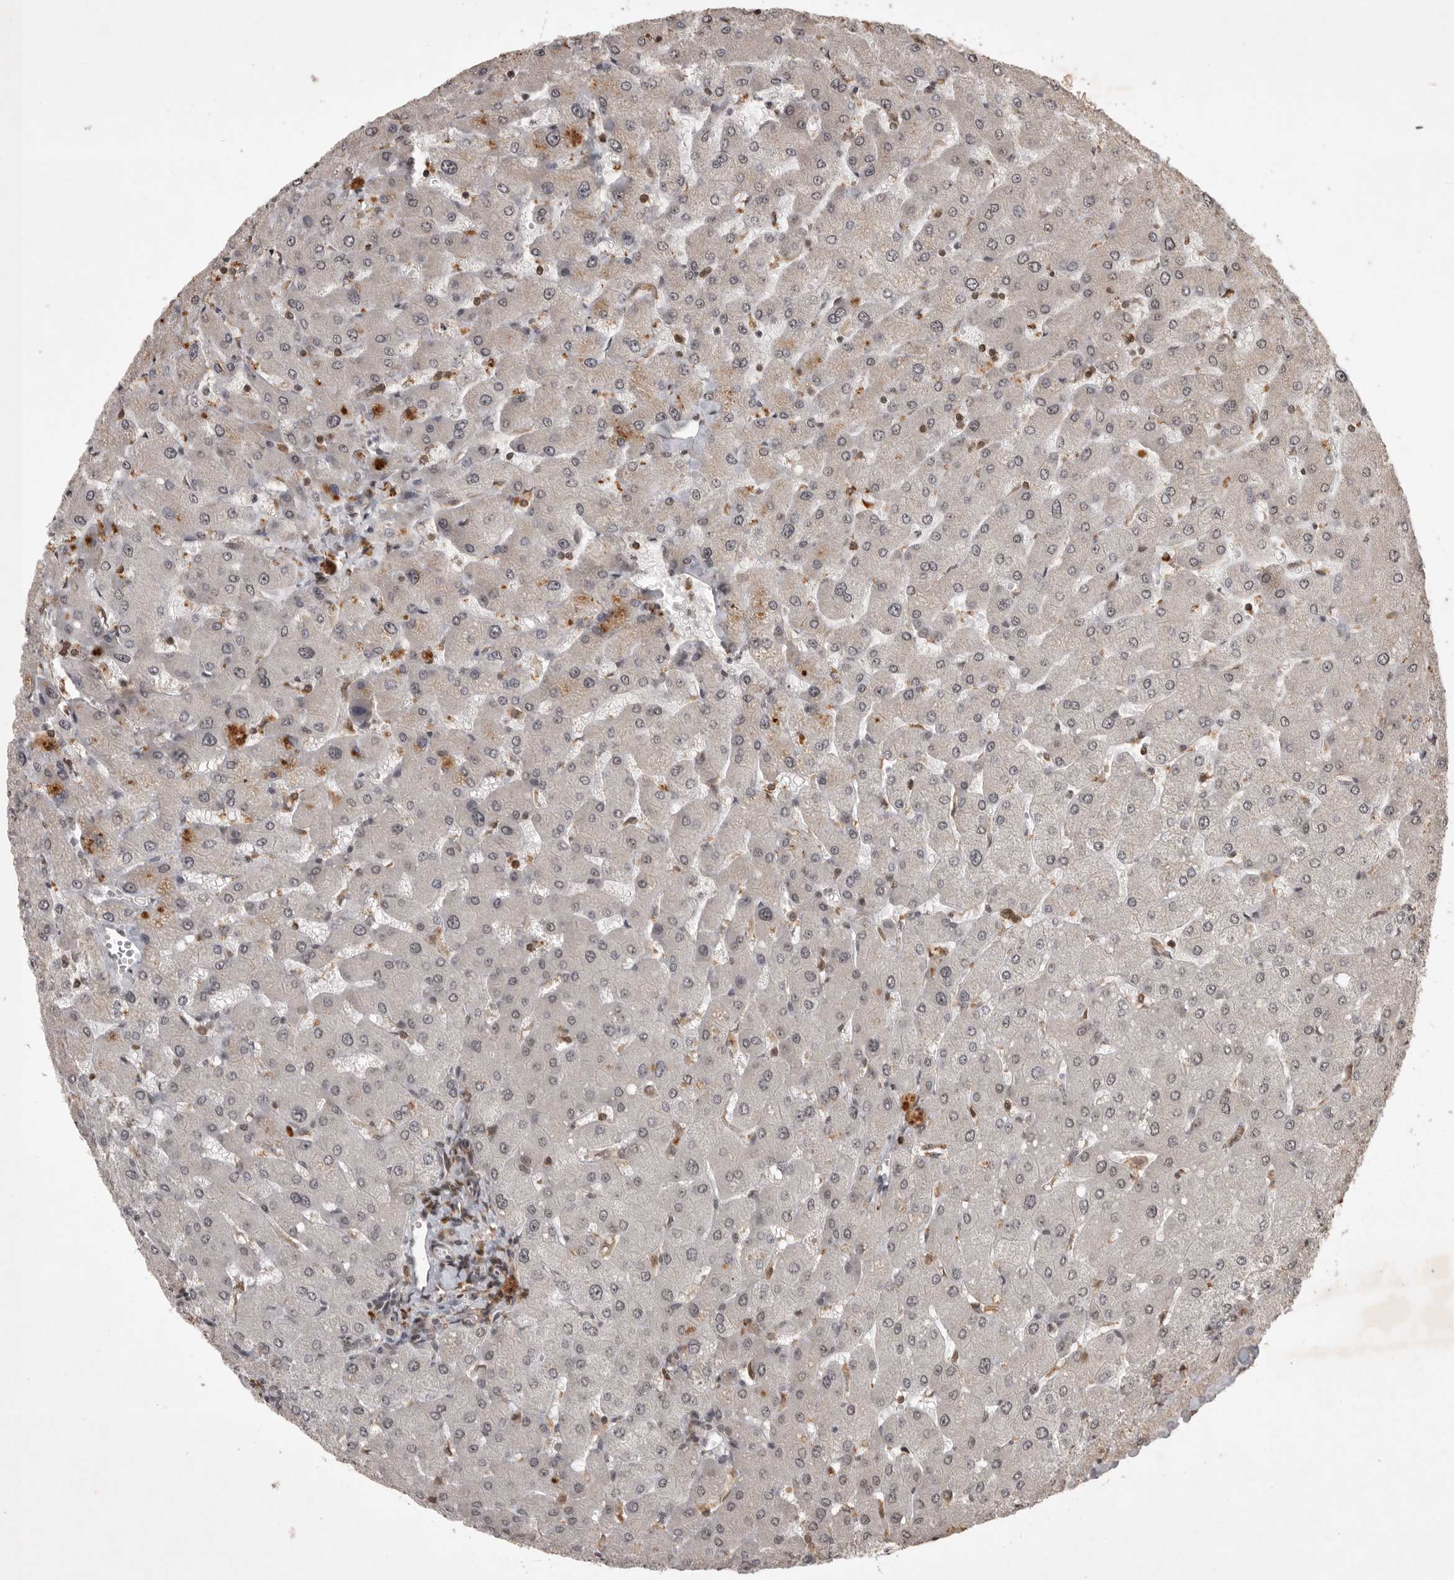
{"staining": {"intensity": "weak", "quantity": ">75%", "location": "nuclear"}, "tissue": "liver", "cell_type": "Cholangiocytes", "image_type": "normal", "snomed": [{"axis": "morphology", "description": "Normal tissue, NOS"}, {"axis": "topography", "description": "Liver"}], "caption": "A brown stain highlights weak nuclear staining of a protein in cholangiocytes of unremarkable human liver. The protein of interest is shown in brown color, while the nuclei are stained blue.", "gene": "CBLL1", "patient": {"sex": "male", "age": 55}}